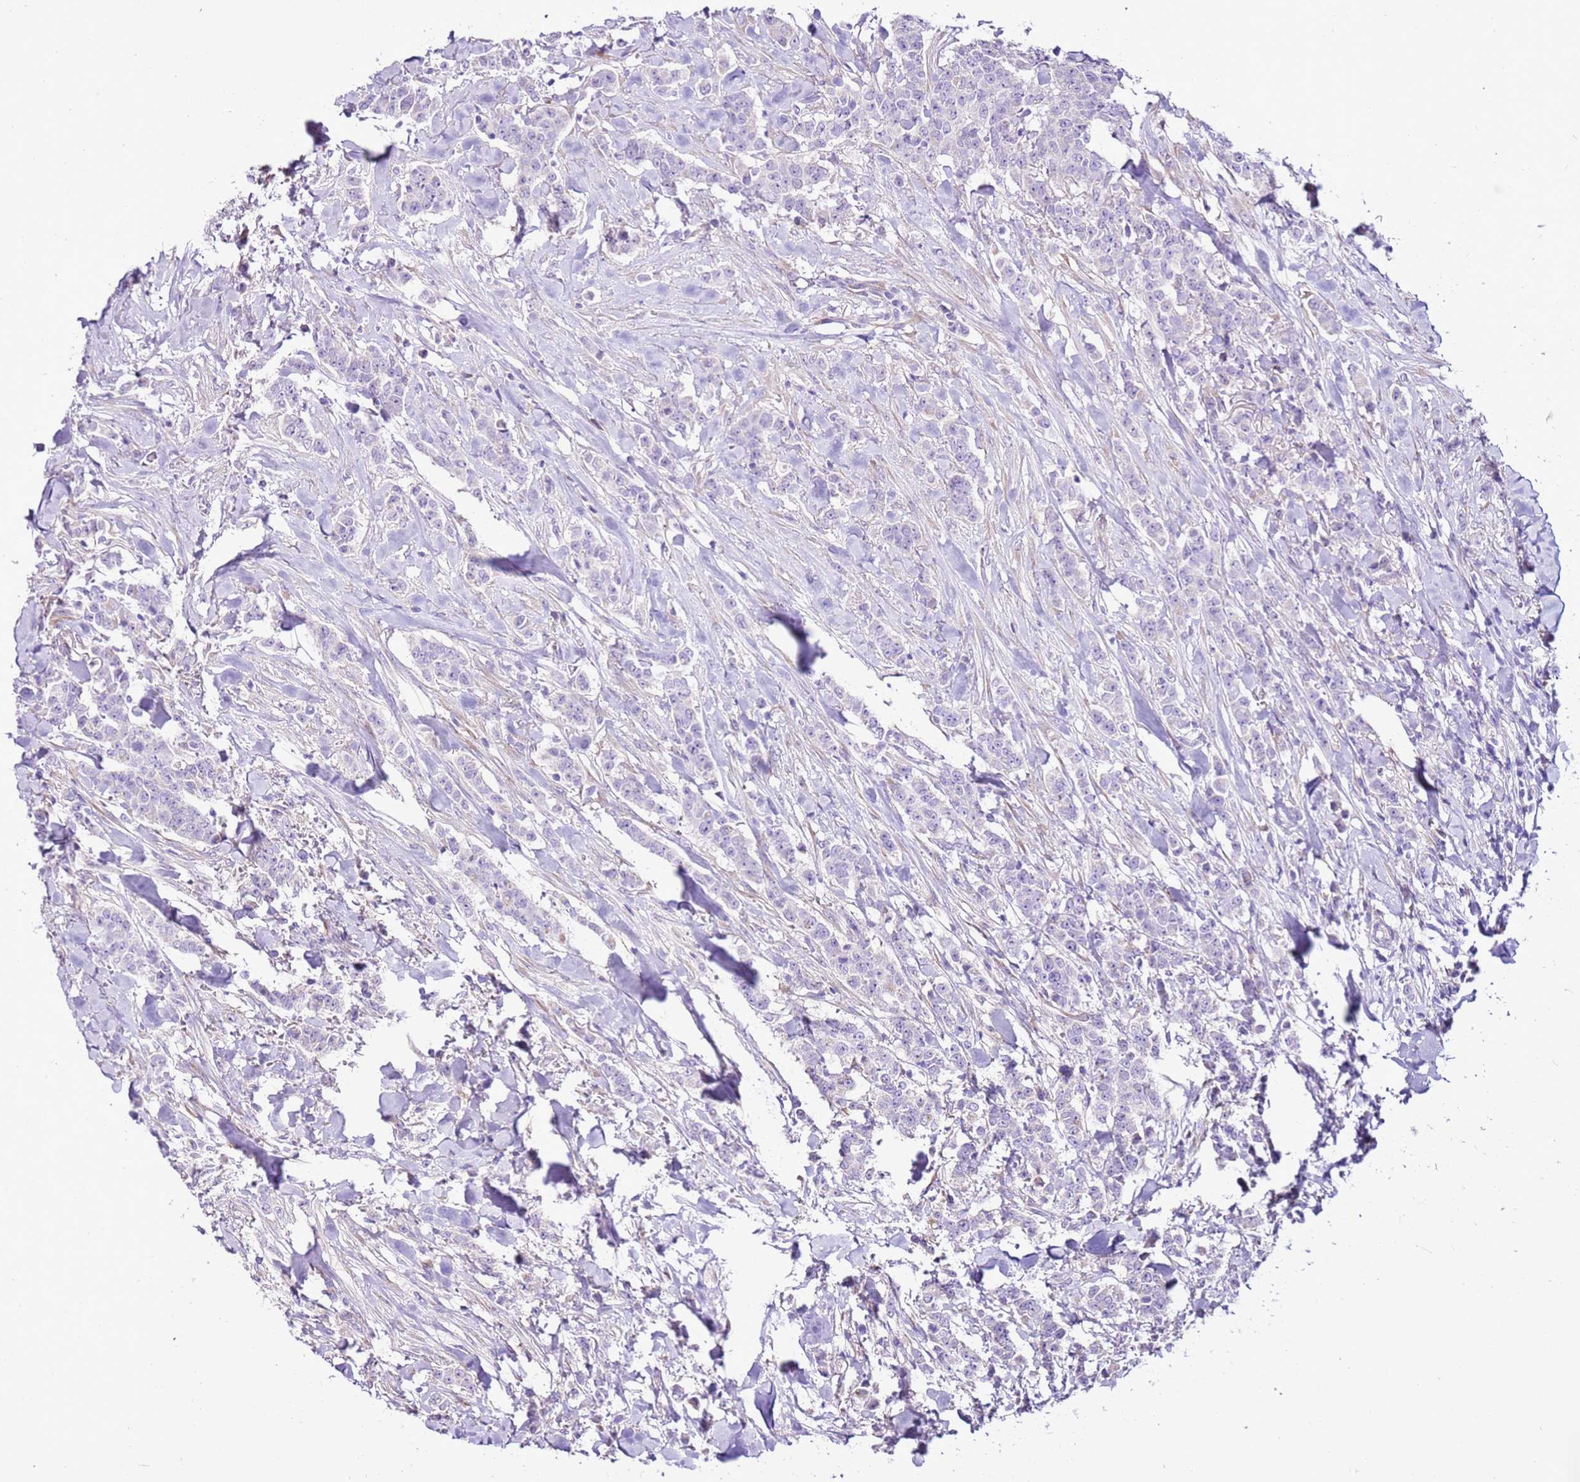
{"staining": {"intensity": "negative", "quantity": "none", "location": "none"}, "tissue": "breast cancer", "cell_type": "Tumor cells", "image_type": "cancer", "snomed": [{"axis": "morphology", "description": "Duct carcinoma"}, {"axis": "topography", "description": "Breast"}], "caption": "A high-resolution image shows IHC staining of breast cancer, which demonstrates no significant expression in tumor cells.", "gene": "SLC38A5", "patient": {"sex": "female", "age": 40}}